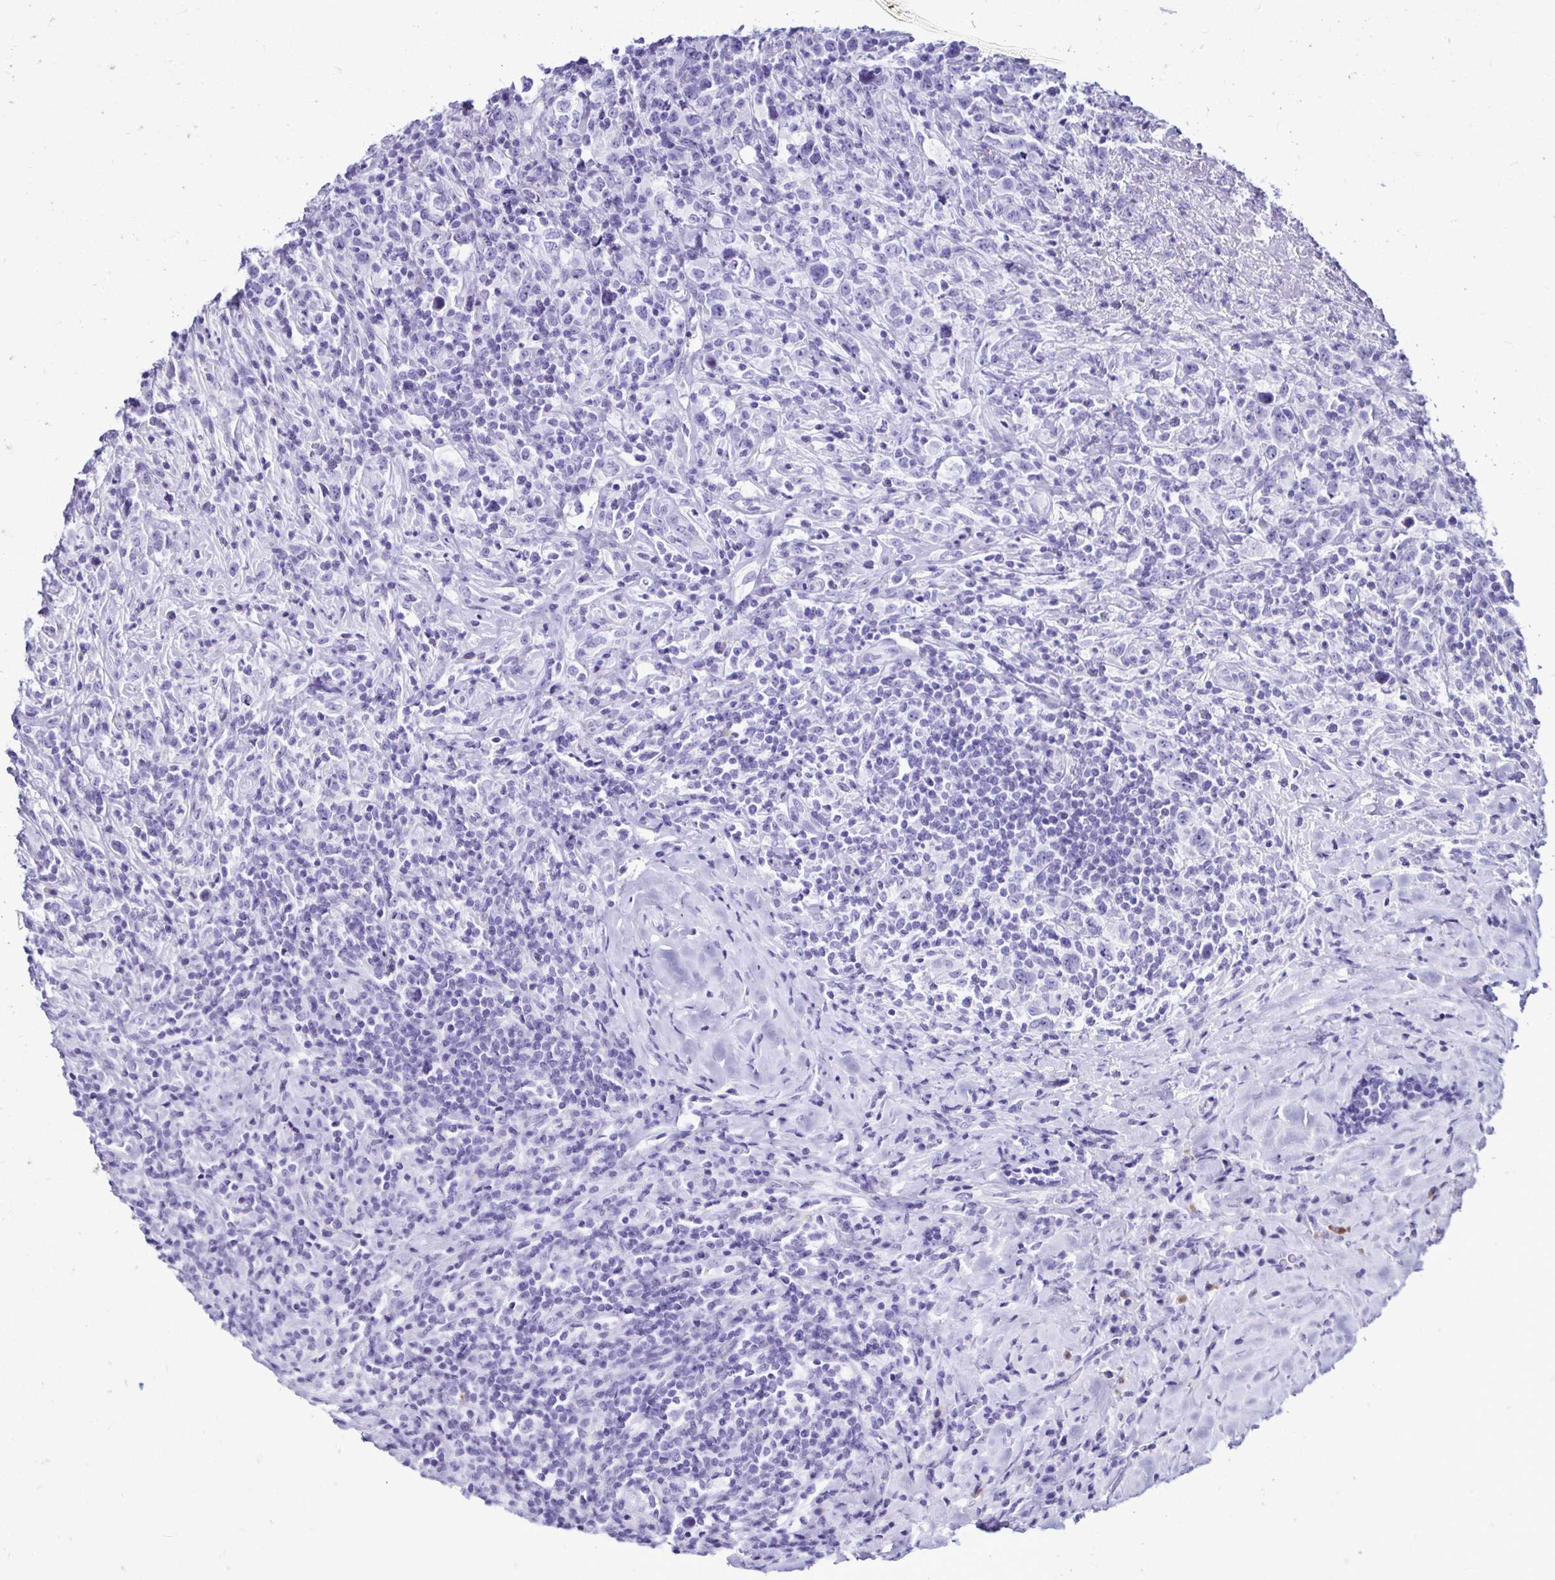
{"staining": {"intensity": "negative", "quantity": "none", "location": "none"}, "tissue": "lymphoma", "cell_type": "Tumor cells", "image_type": "cancer", "snomed": [{"axis": "morphology", "description": "Hodgkin's disease, NOS"}, {"axis": "topography", "description": "Lymph node"}], "caption": "Tumor cells are negative for protein expression in human Hodgkin's disease. Brightfield microscopy of immunohistochemistry (IHC) stained with DAB (brown) and hematoxylin (blue), captured at high magnification.", "gene": "CST5", "patient": {"sex": "female", "age": 18}}